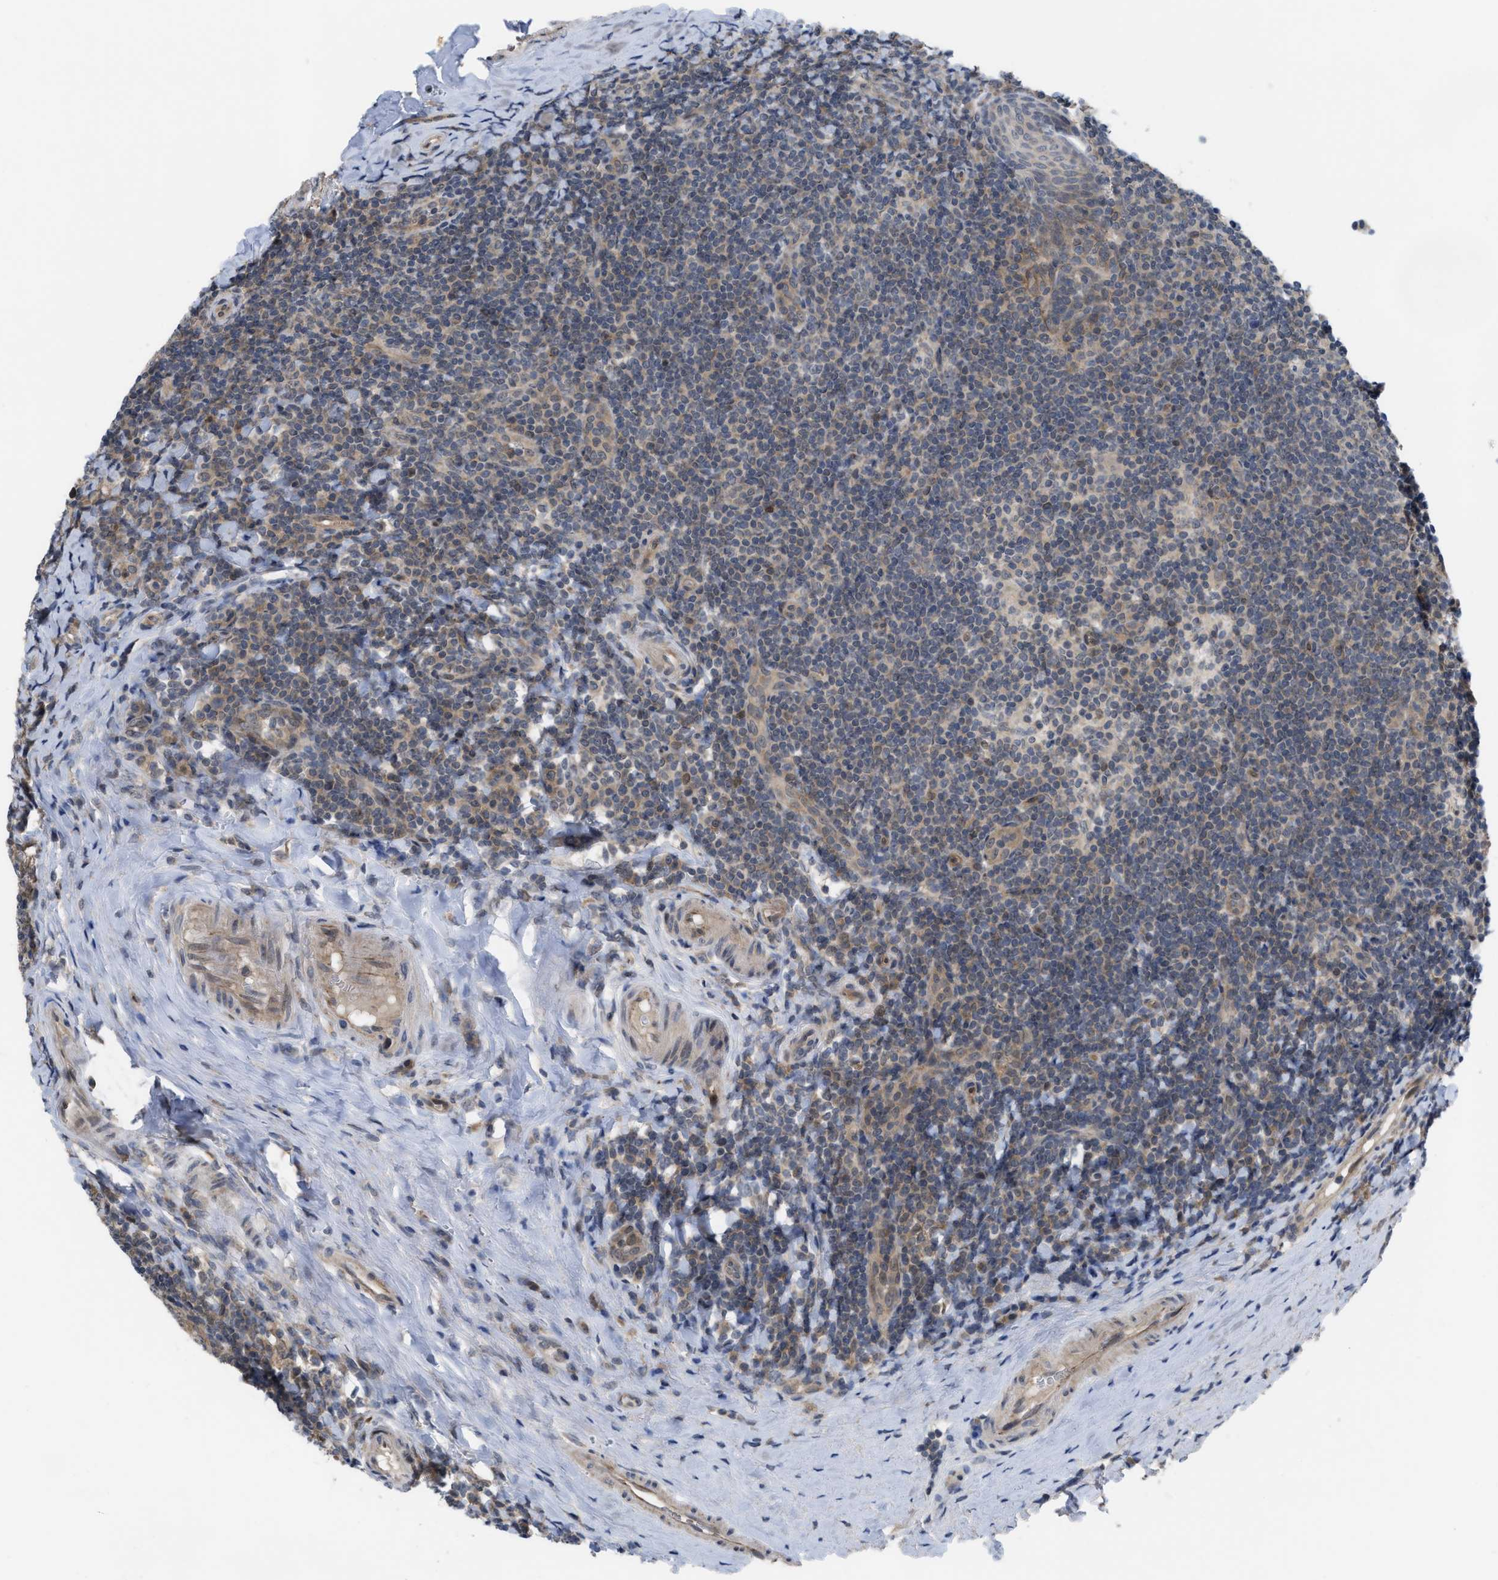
{"staining": {"intensity": "negative", "quantity": "none", "location": "none"}, "tissue": "tonsil", "cell_type": "Germinal center cells", "image_type": "normal", "snomed": [{"axis": "morphology", "description": "Normal tissue, NOS"}, {"axis": "topography", "description": "Tonsil"}], "caption": "Germinal center cells are negative for brown protein staining in benign tonsil. (Brightfield microscopy of DAB (3,3'-diaminobenzidine) immunohistochemistry at high magnification).", "gene": "LDAF1", "patient": {"sex": "male", "age": 37}}